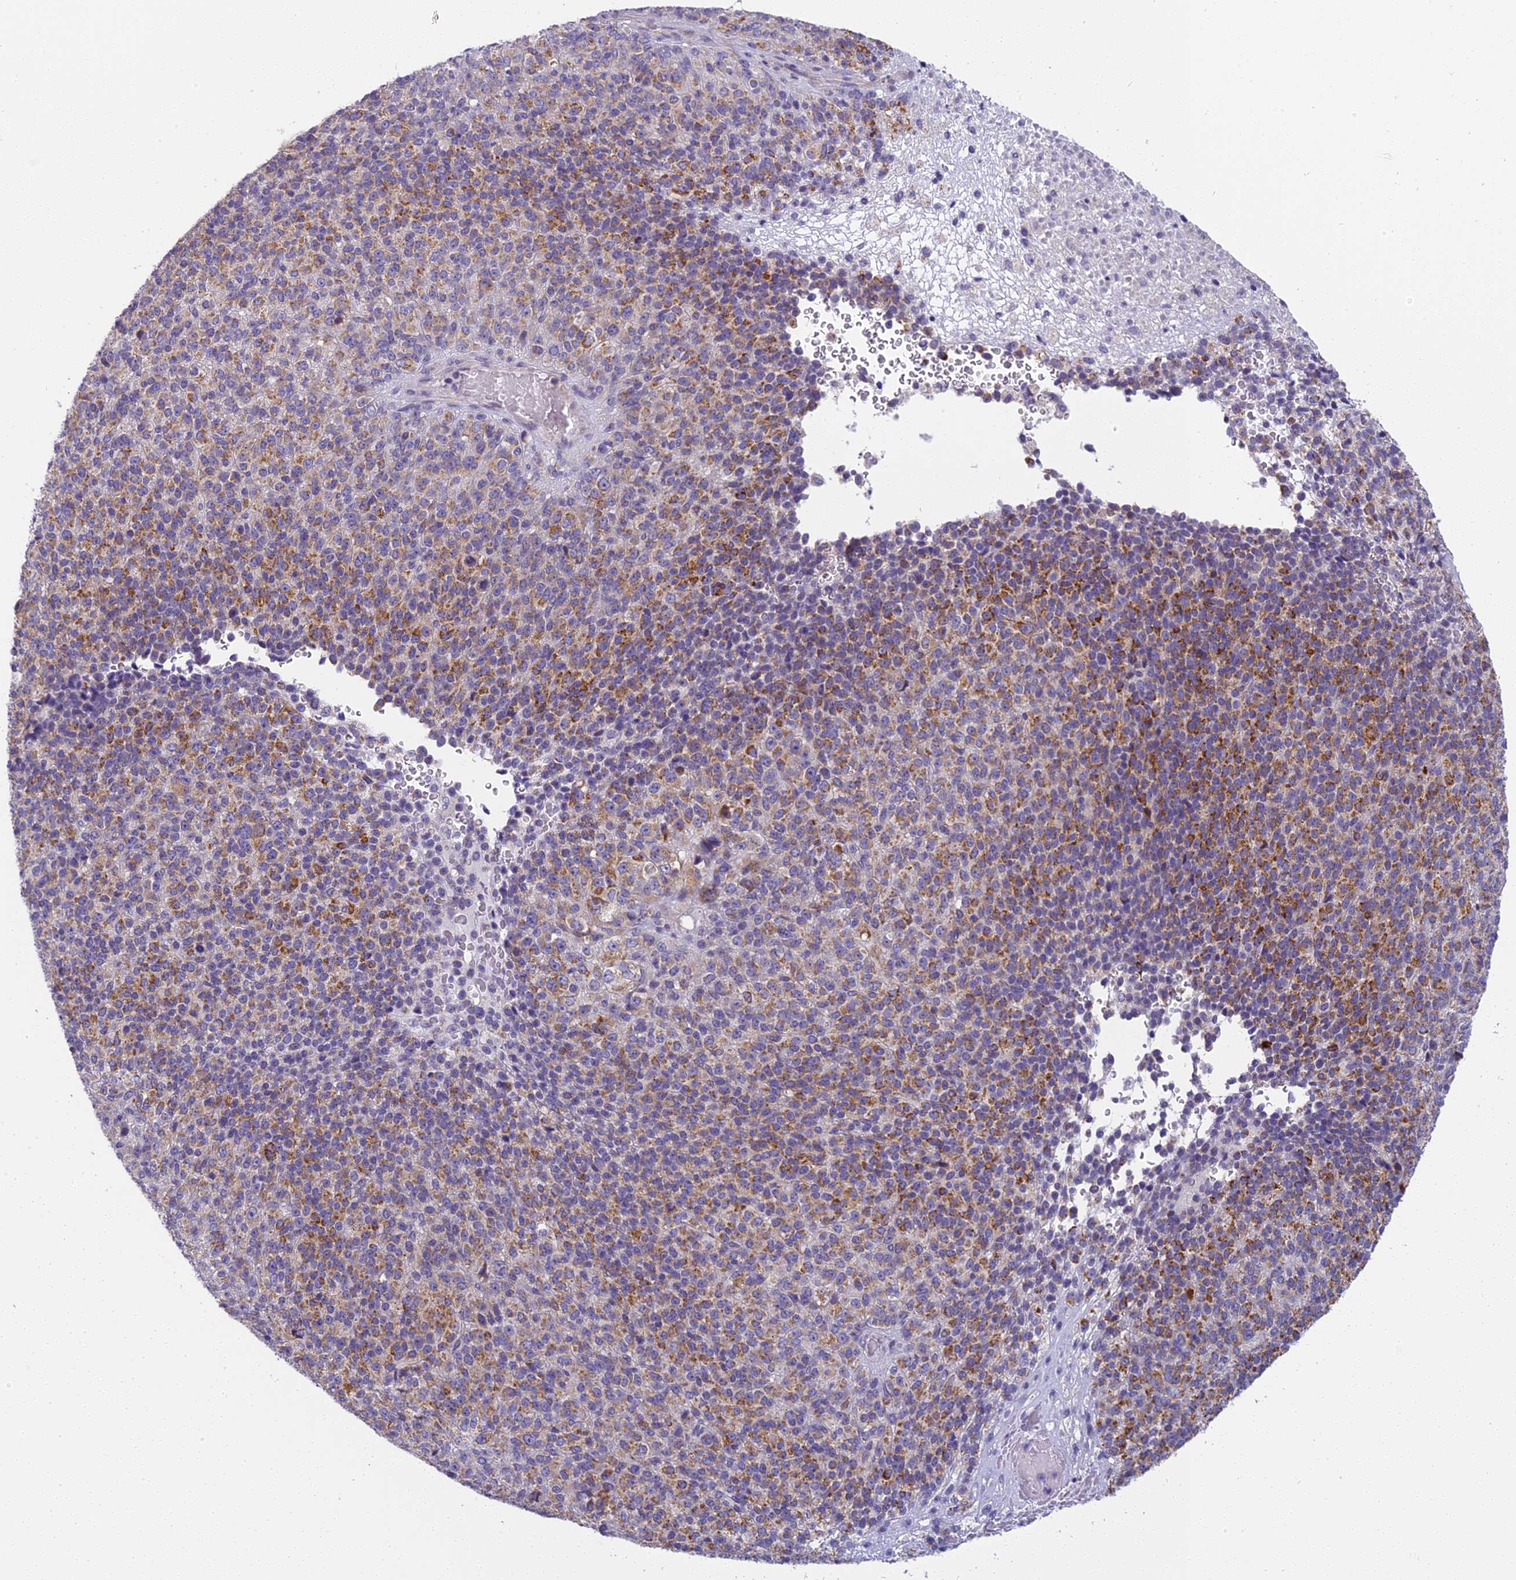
{"staining": {"intensity": "moderate", "quantity": ">75%", "location": "cytoplasmic/membranous"}, "tissue": "melanoma", "cell_type": "Tumor cells", "image_type": "cancer", "snomed": [{"axis": "morphology", "description": "Malignant melanoma, Metastatic site"}, {"axis": "topography", "description": "Brain"}], "caption": "Protein analysis of malignant melanoma (metastatic site) tissue displays moderate cytoplasmic/membranous expression in approximately >75% of tumor cells.", "gene": "ARHGEF37", "patient": {"sex": "female", "age": 56}}